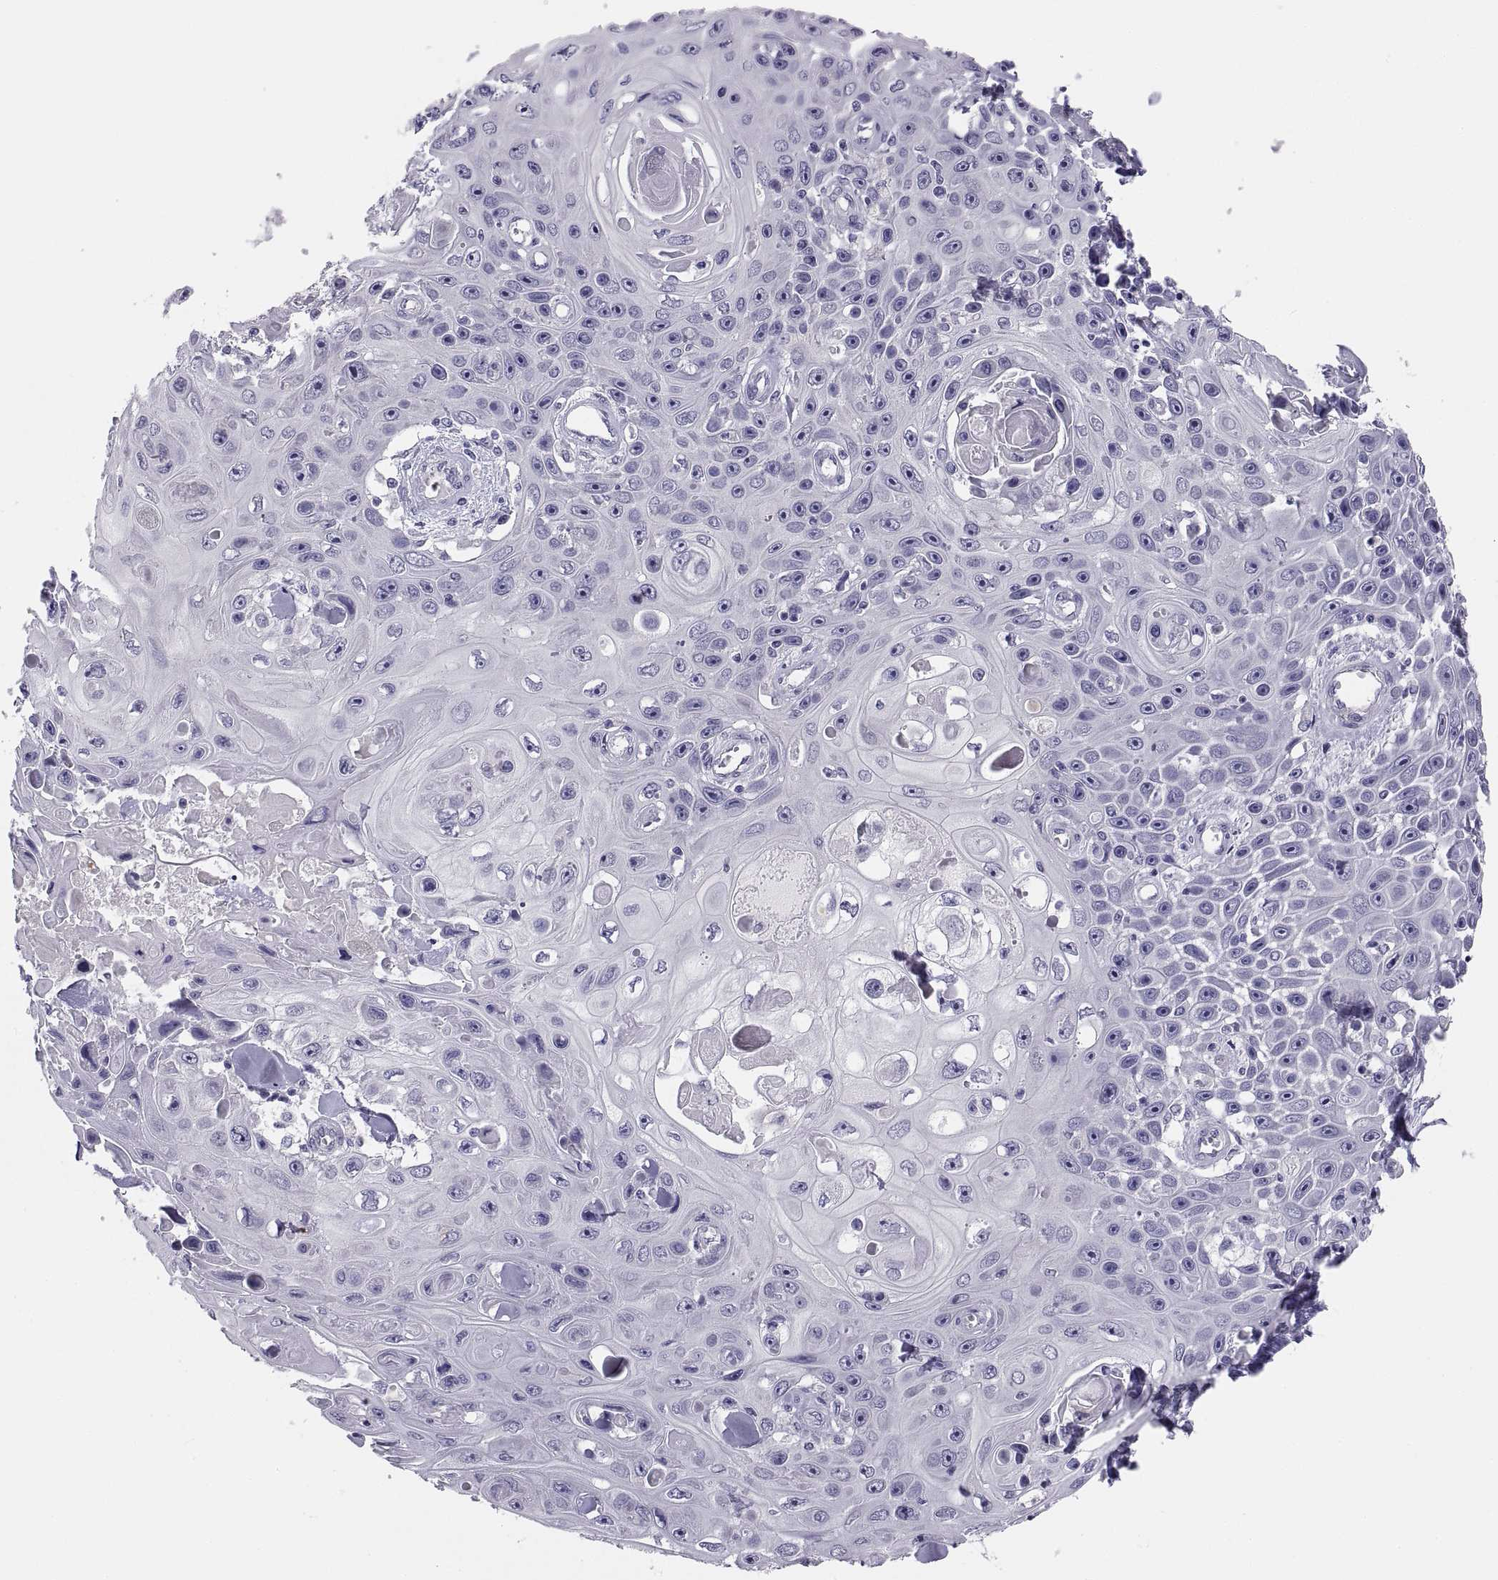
{"staining": {"intensity": "negative", "quantity": "none", "location": "none"}, "tissue": "skin cancer", "cell_type": "Tumor cells", "image_type": "cancer", "snomed": [{"axis": "morphology", "description": "Squamous cell carcinoma, NOS"}, {"axis": "topography", "description": "Skin"}], "caption": "Squamous cell carcinoma (skin) was stained to show a protein in brown. There is no significant staining in tumor cells.", "gene": "STRC", "patient": {"sex": "male", "age": 82}}